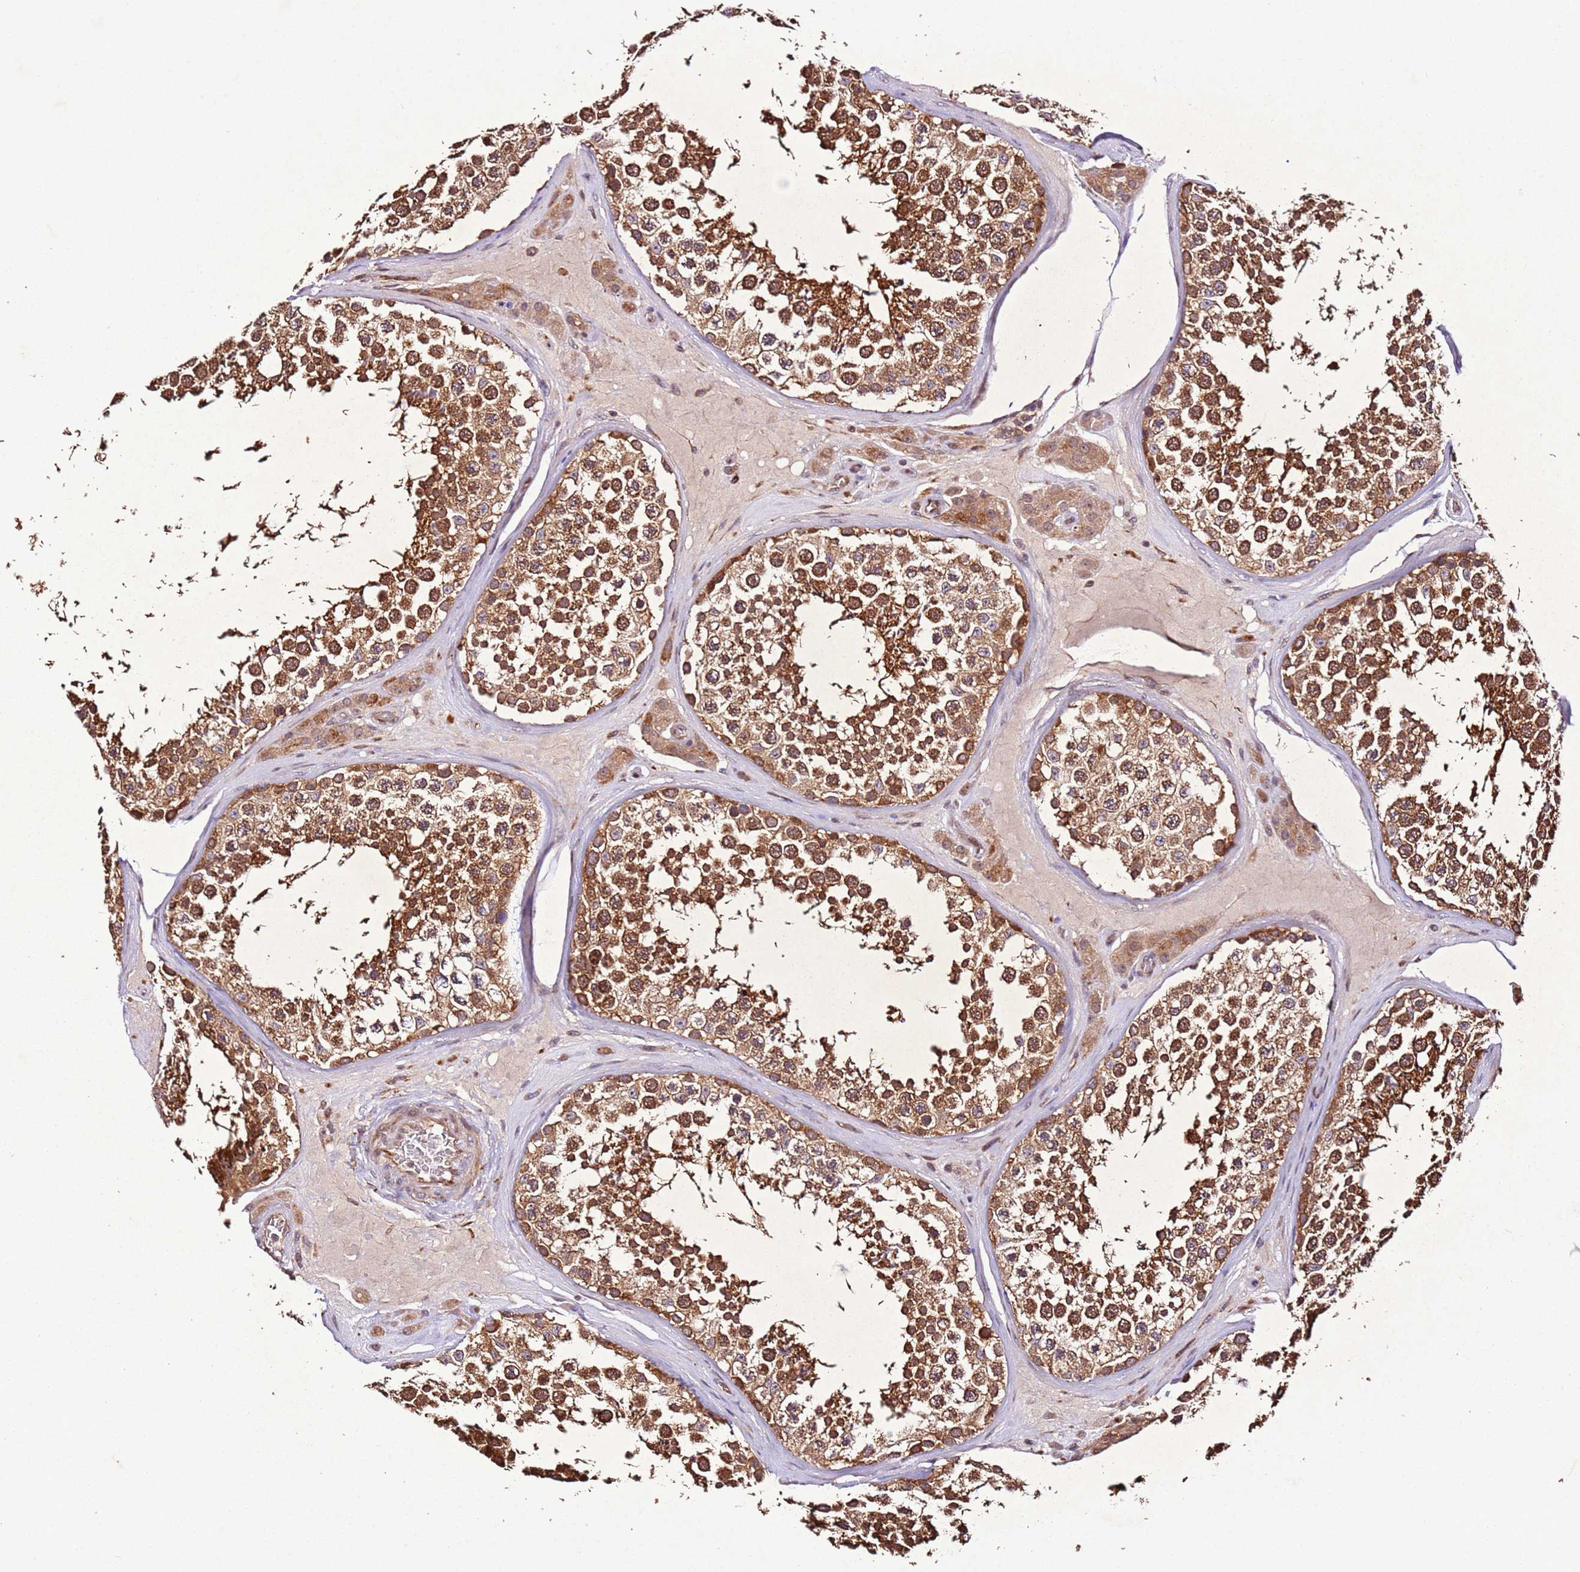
{"staining": {"intensity": "strong", "quantity": ">75%", "location": "cytoplasmic/membranous"}, "tissue": "testis", "cell_type": "Cells in seminiferous ducts", "image_type": "normal", "snomed": [{"axis": "morphology", "description": "Normal tissue, NOS"}, {"axis": "topography", "description": "Testis"}], "caption": "High-power microscopy captured an IHC histopathology image of normal testis, revealing strong cytoplasmic/membranous expression in approximately >75% of cells in seminiferous ducts.", "gene": "PTMA", "patient": {"sex": "male", "age": 46}}